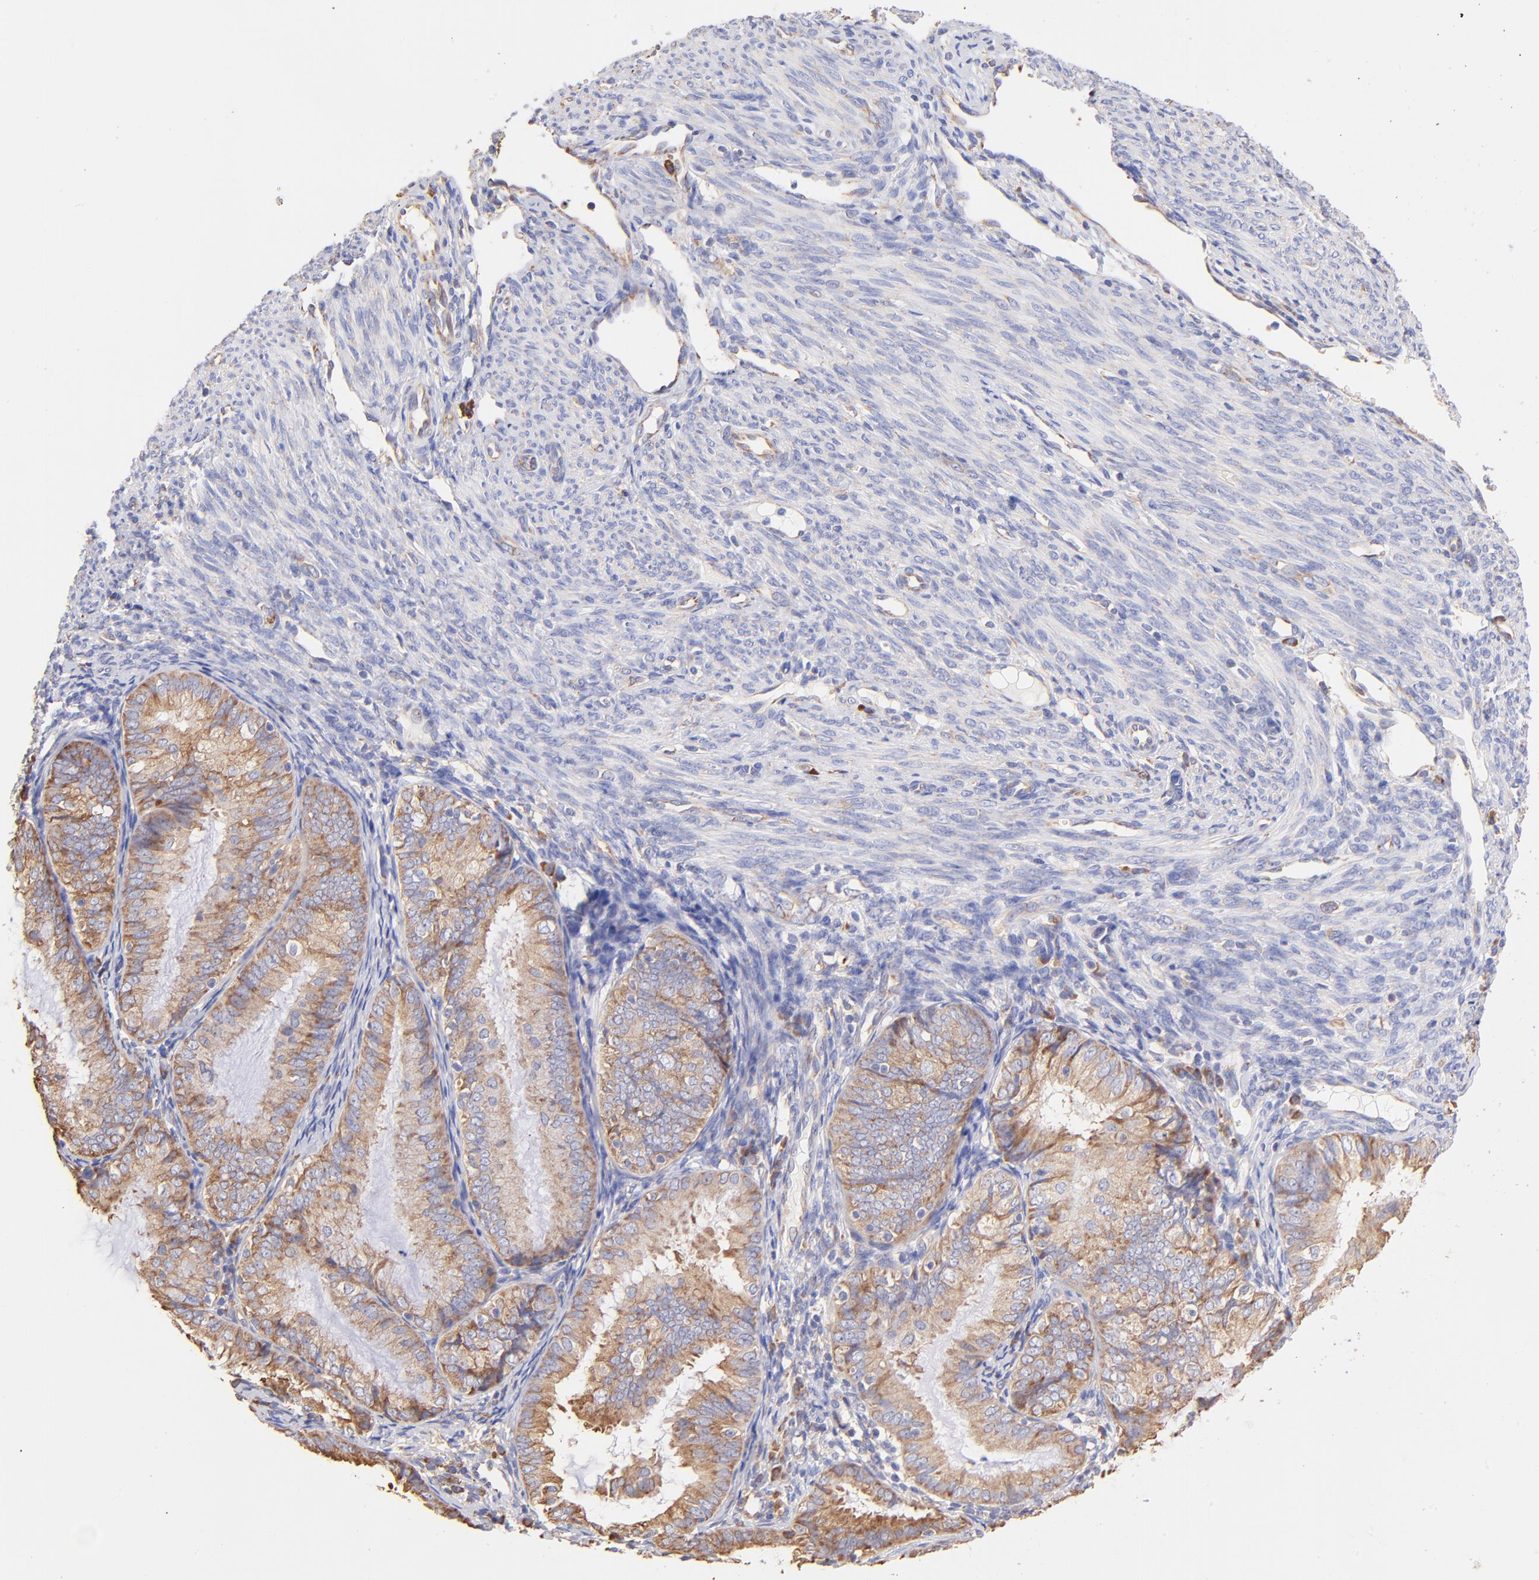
{"staining": {"intensity": "moderate", "quantity": ">75%", "location": "cytoplasmic/membranous"}, "tissue": "endometrial cancer", "cell_type": "Tumor cells", "image_type": "cancer", "snomed": [{"axis": "morphology", "description": "Adenocarcinoma, NOS"}, {"axis": "topography", "description": "Endometrium"}], "caption": "Protein expression analysis of endometrial adenocarcinoma shows moderate cytoplasmic/membranous expression in approximately >75% of tumor cells.", "gene": "RPL30", "patient": {"sex": "female", "age": 66}}